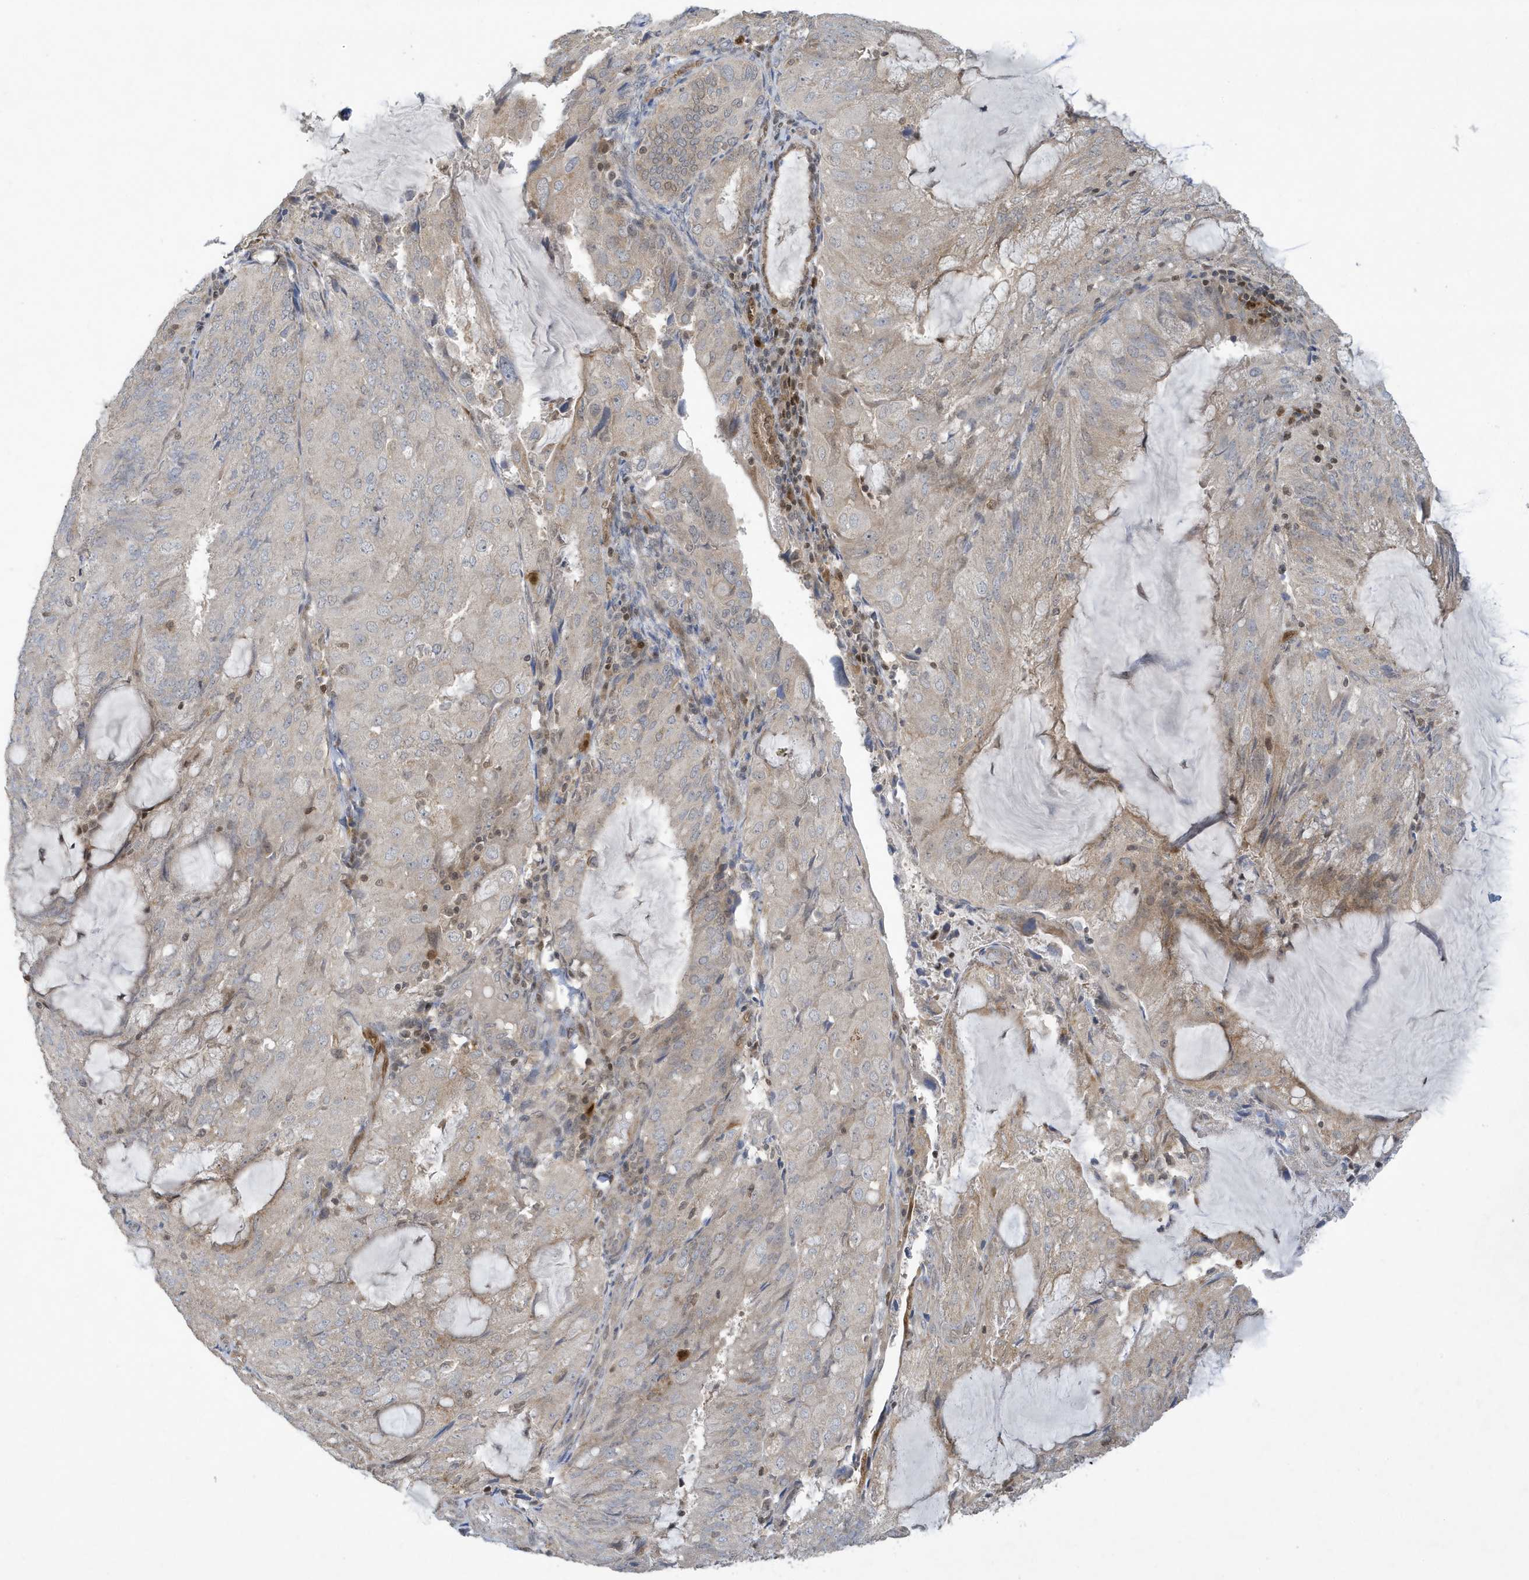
{"staining": {"intensity": "weak", "quantity": "<25%", "location": "cytoplasmic/membranous,nuclear"}, "tissue": "endometrial cancer", "cell_type": "Tumor cells", "image_type": "cancer", "snomed": [{"axis": "morphology", "description": "Adenocarcinoma, NOS"}, {"axis": "topography", "description": "Endometrium"}], "caption": "The image displays no significant positivity in tumor cells of endometrial adenocarcinoma.", "gene": "NCOA7", "patient": {"sex": "female", "age": 81}}